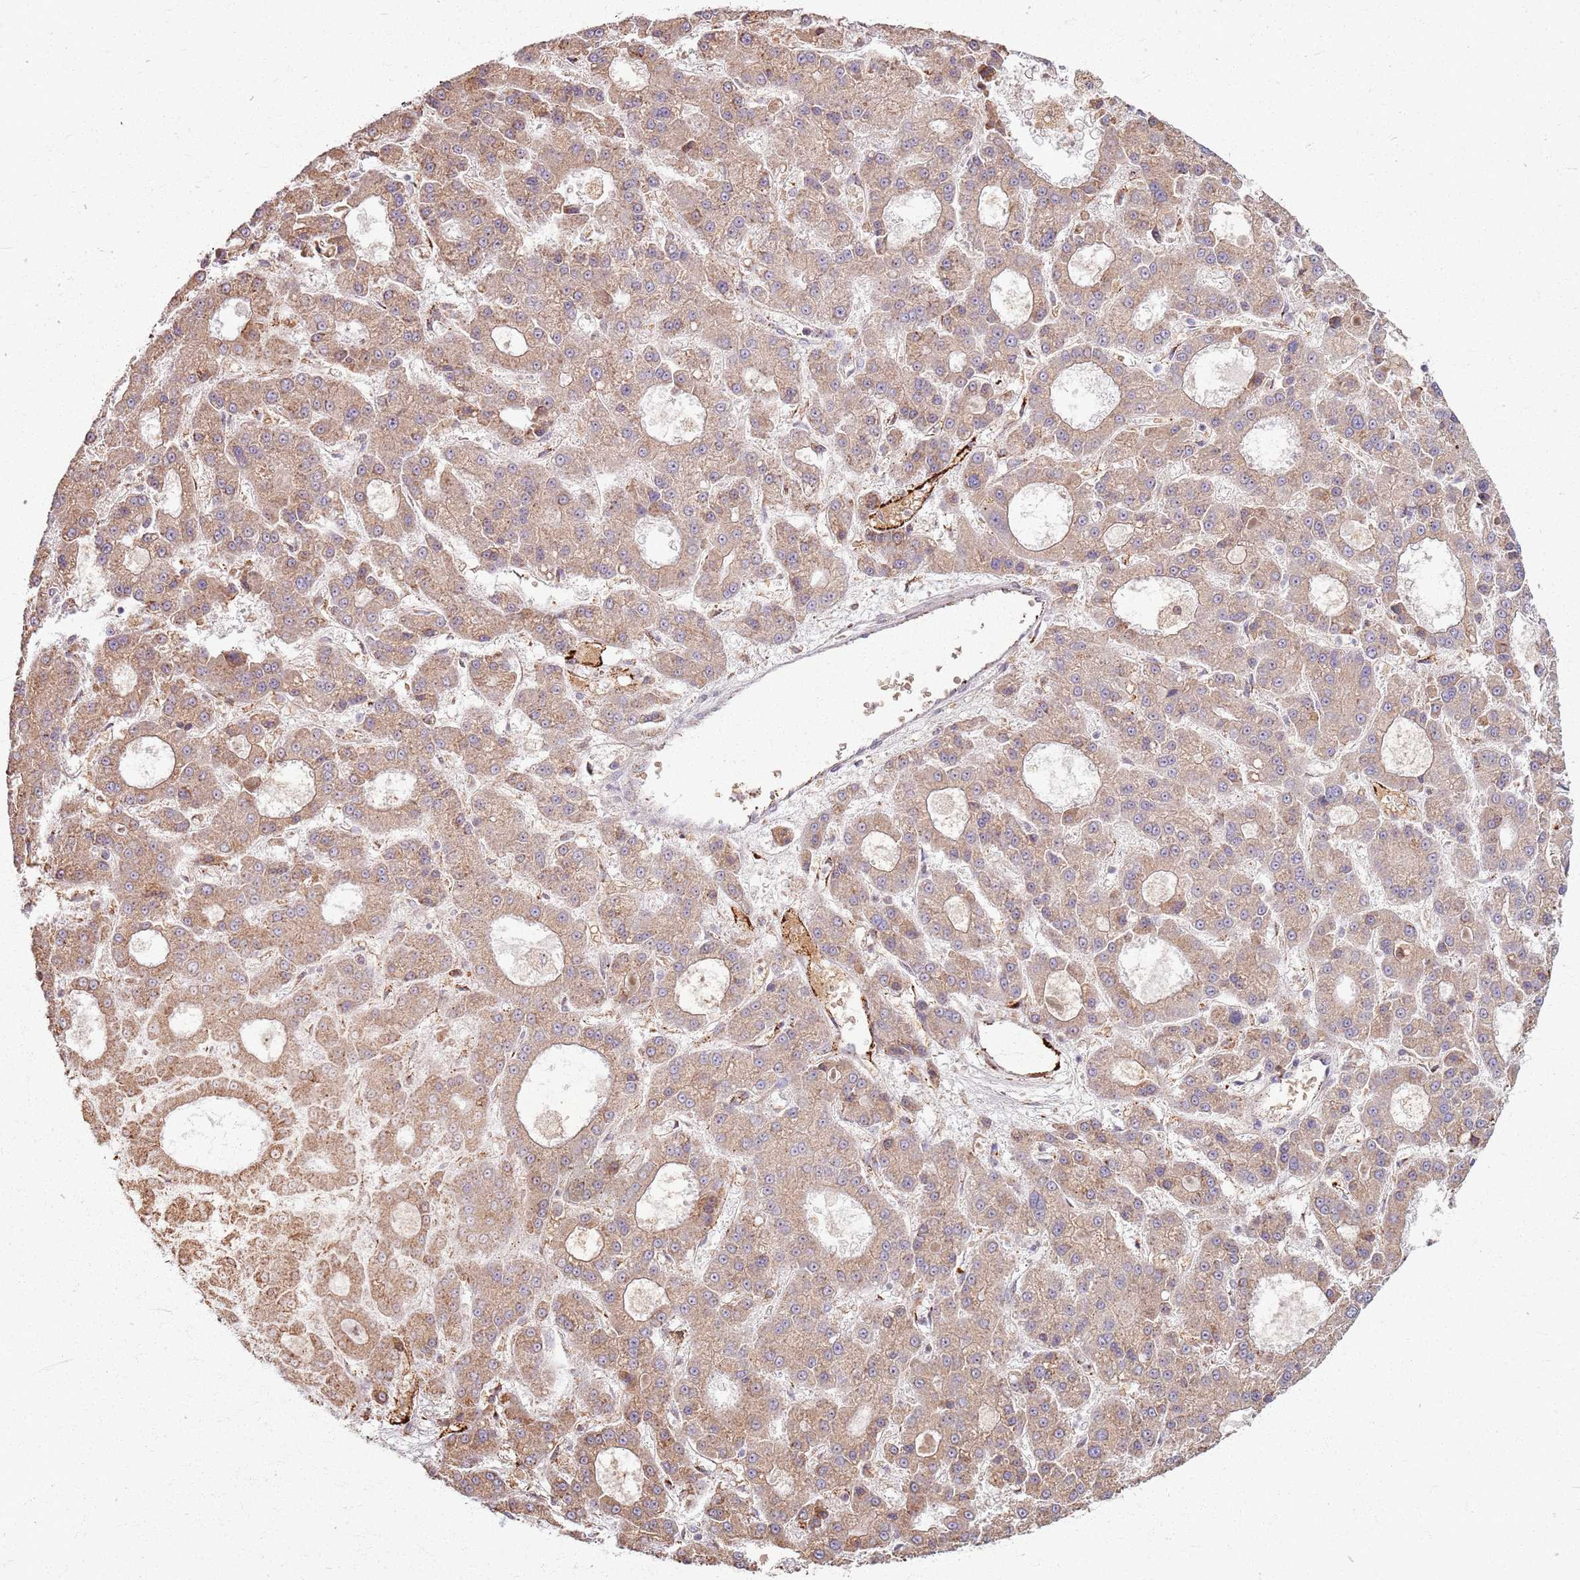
{"staining": {"intensity": "moderate", "quantity": ">75%", "location": "cytoplasmic/membranous"}, "tissue": "liver cancer", "cell_type": "Tumor cells", "image_type": "cancer", "snomed": [{"axis": "morphology", "description": "Carcinoma, Hepatocellular, NOS"}, {"axis": "topography", "description": "Liver"}], "caption": "This is a micrograph of IHC staining of liver hepatocellular carcinoma, which shows moderate staining in the cytoplasmic/membranous of tumor cells.", "gene": "KRI1", "patient": {"sex": "male", "age": 70}}